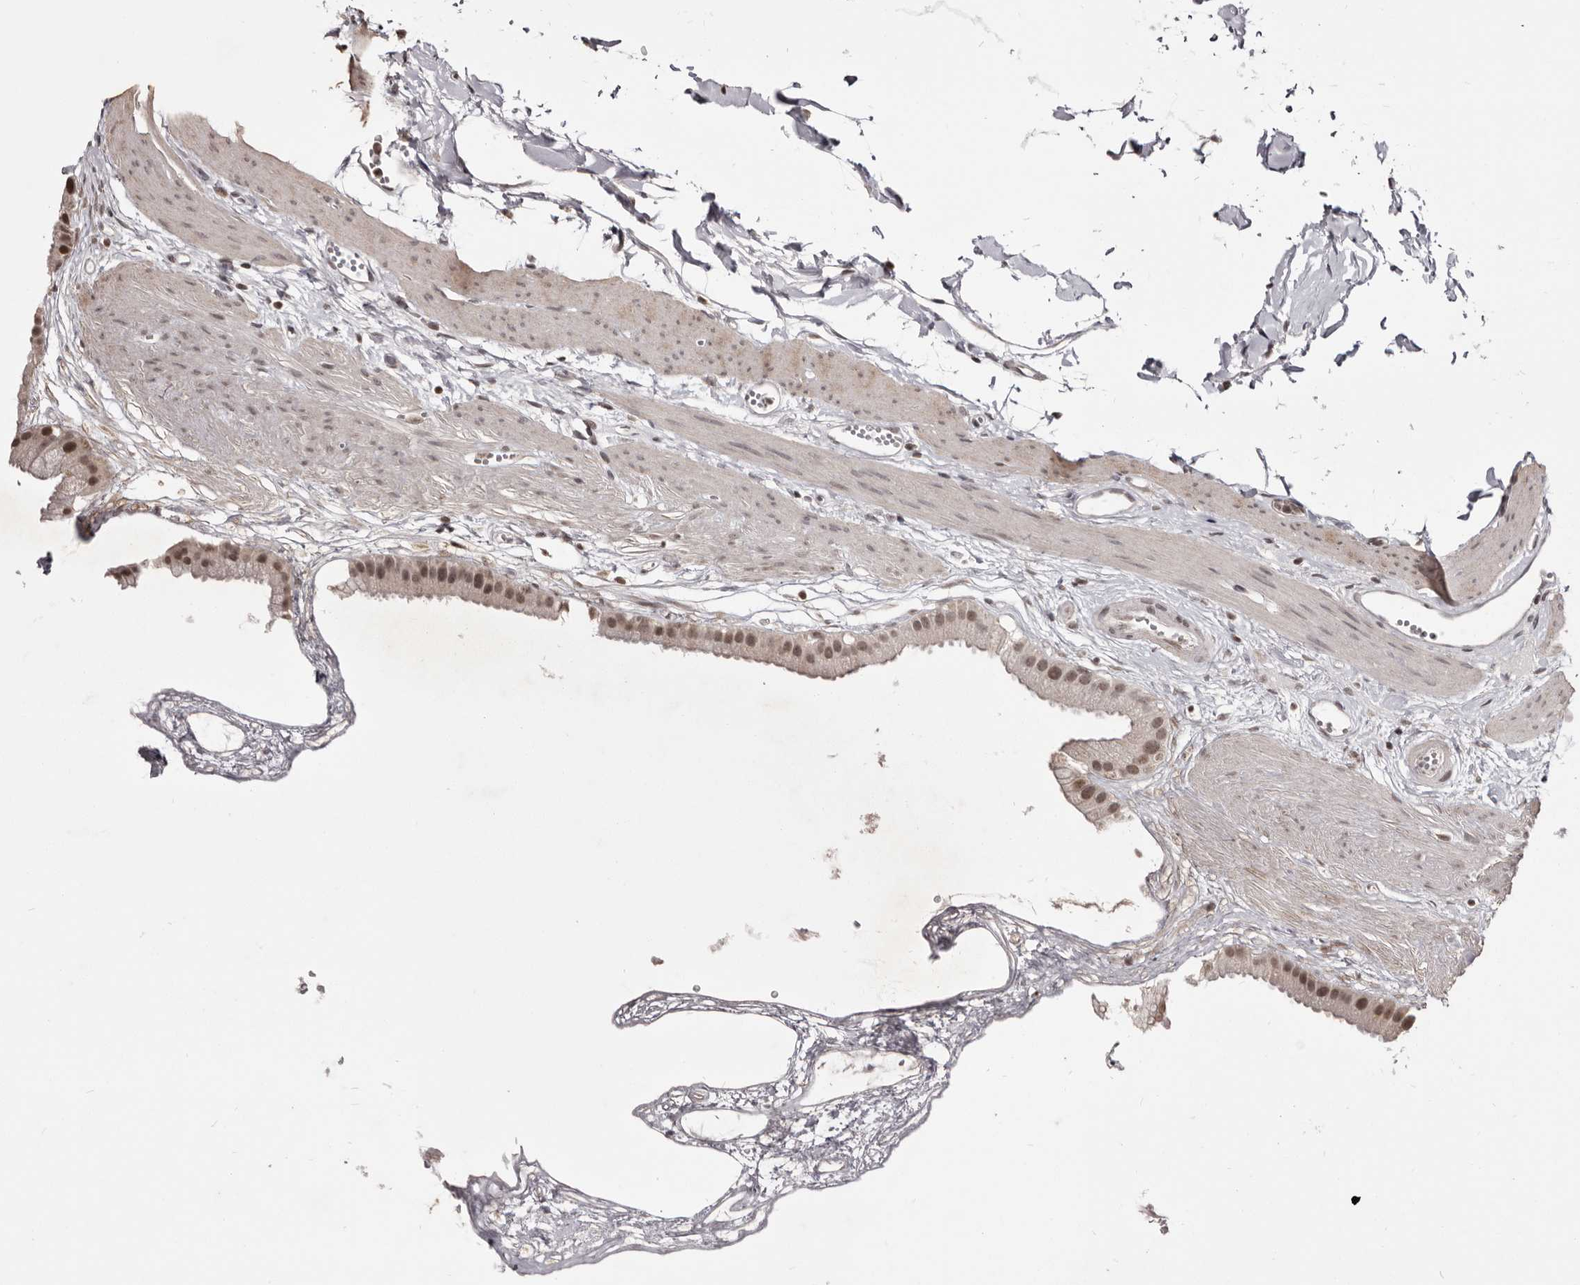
{"staining": {"intensity": "moderate", "quantity": ">75%", "location": "nuclear"}, "tissue": "gallbladder", "cell_type": "Glandular cells", "image_type": "normal", "snomed": [{"axis": "morphology", "description": "Normal tissue, NOS"}, {"axis": "topography", "description": "Gallbladder"}], "caption": "This image shows immunohistochemistry (IHC) staining of benign gallbladder, with medium moderate nuclear staining in about >75% of glandular cells.", "gene": "THUMPD1", "patient": {"sex": "female", "age": 64}}